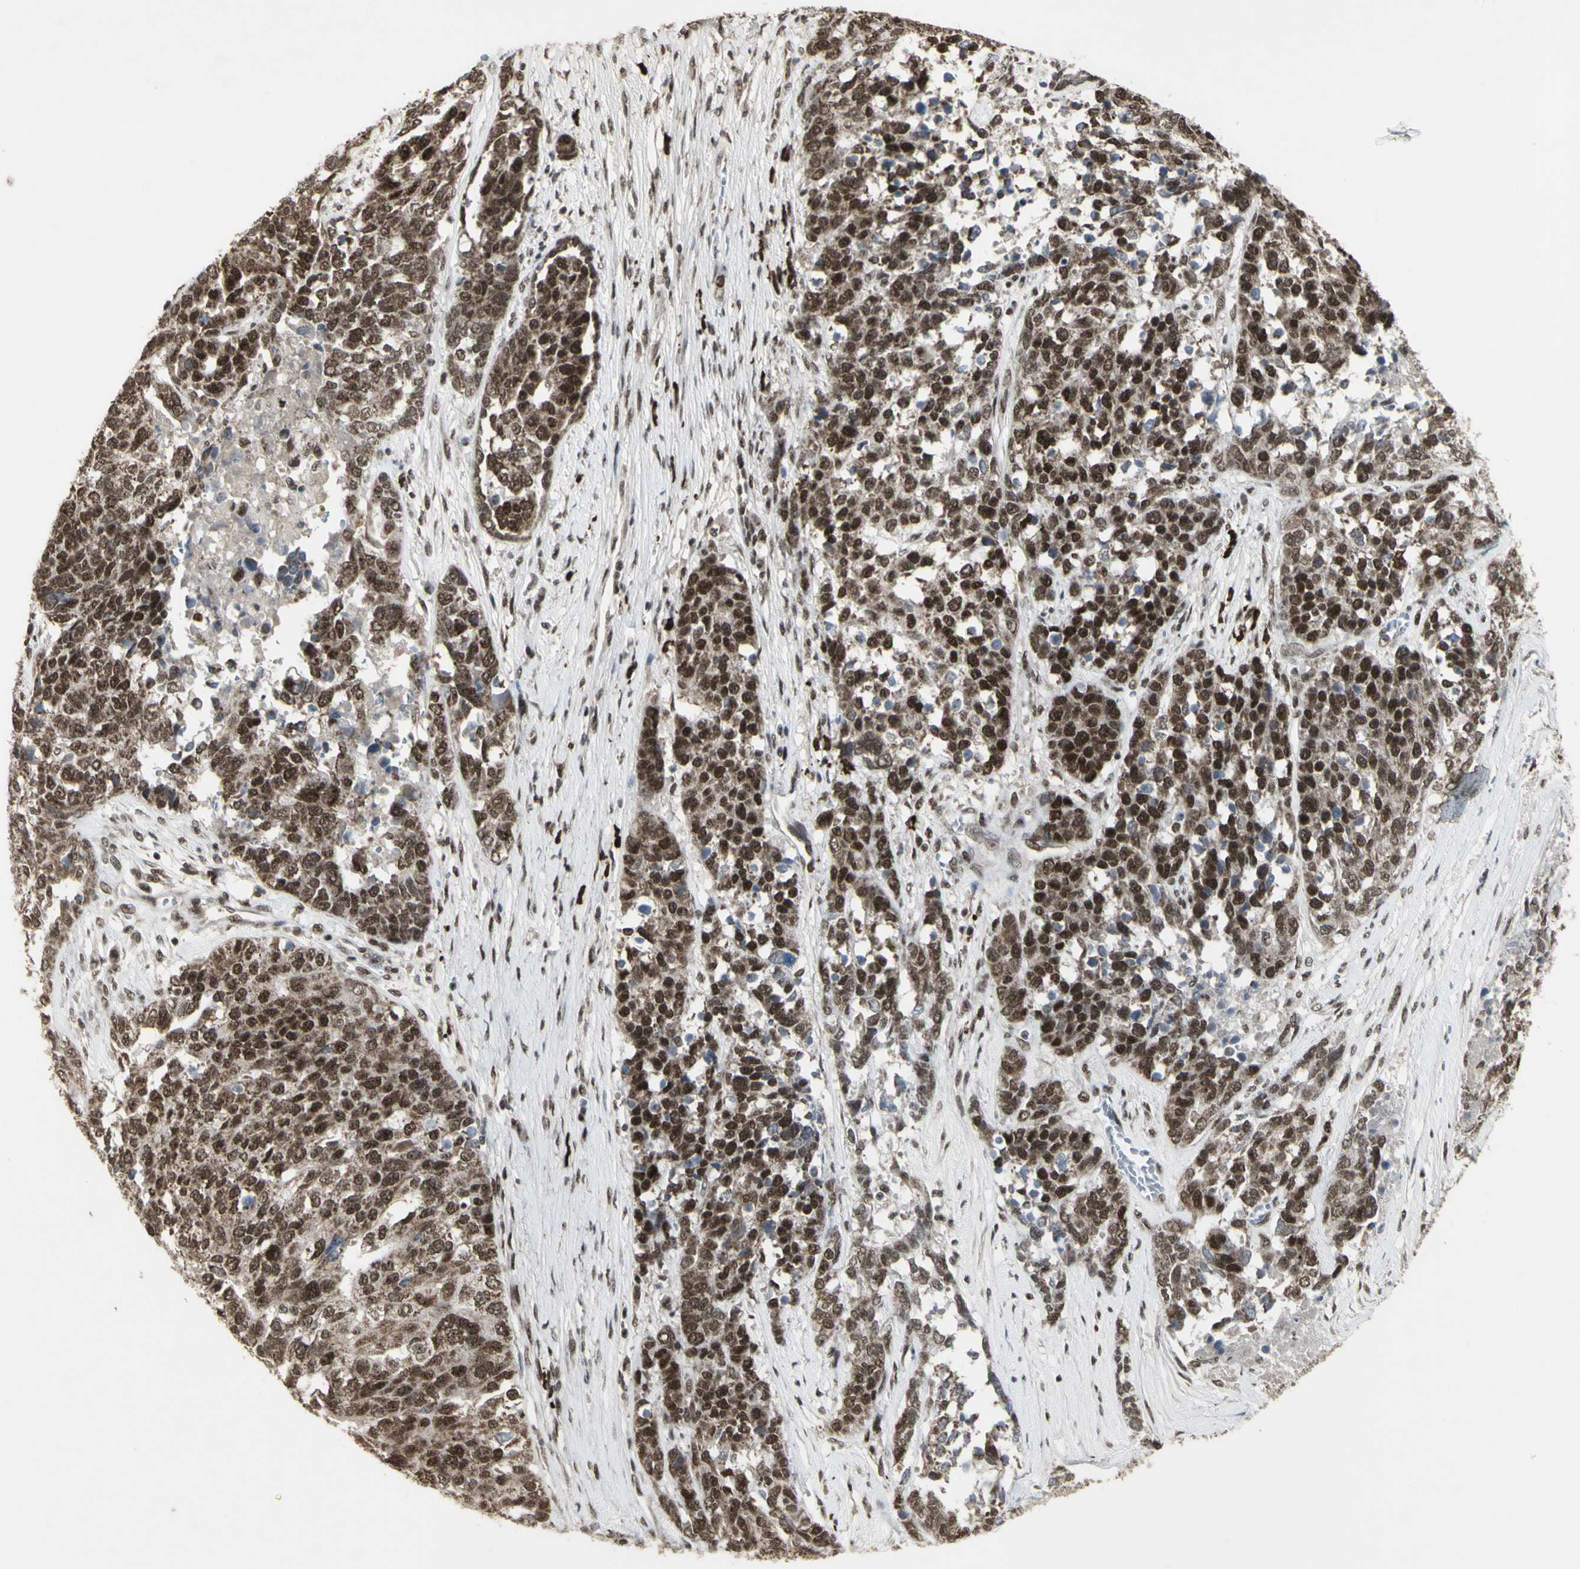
{"staining": {"intensity": "strong", "quantity": ">75%", "location": "cytoplasmic/membranous,nuclear"}, "tissue": "ovarian cancer", "cell_type": "Tumor cells", "image_type": "cancer", "snomed": [{"axis": "morphology", "description": "Cystadenocarcinoma, serous, NOS"}, {"axis": "topography", "description": "Ovary"}], "caption": "Immunohistochemistry (IHC) staining of ovarian serous cystadenocarcinoma, which displays high levels of strong cytoplasmic/membranous and nuclear expression in about >75% of tumor cells indicating strong cytoplasmic/membranous and nuclear protein staining. The staining was performed using DAB (3,3'-diaminobenzidine) (brown) for protein detection and nuclei were counterstained in hematoxylin (blue).", "gene": "CCNT1", "patient": {"sex": "female", "age": 44}}